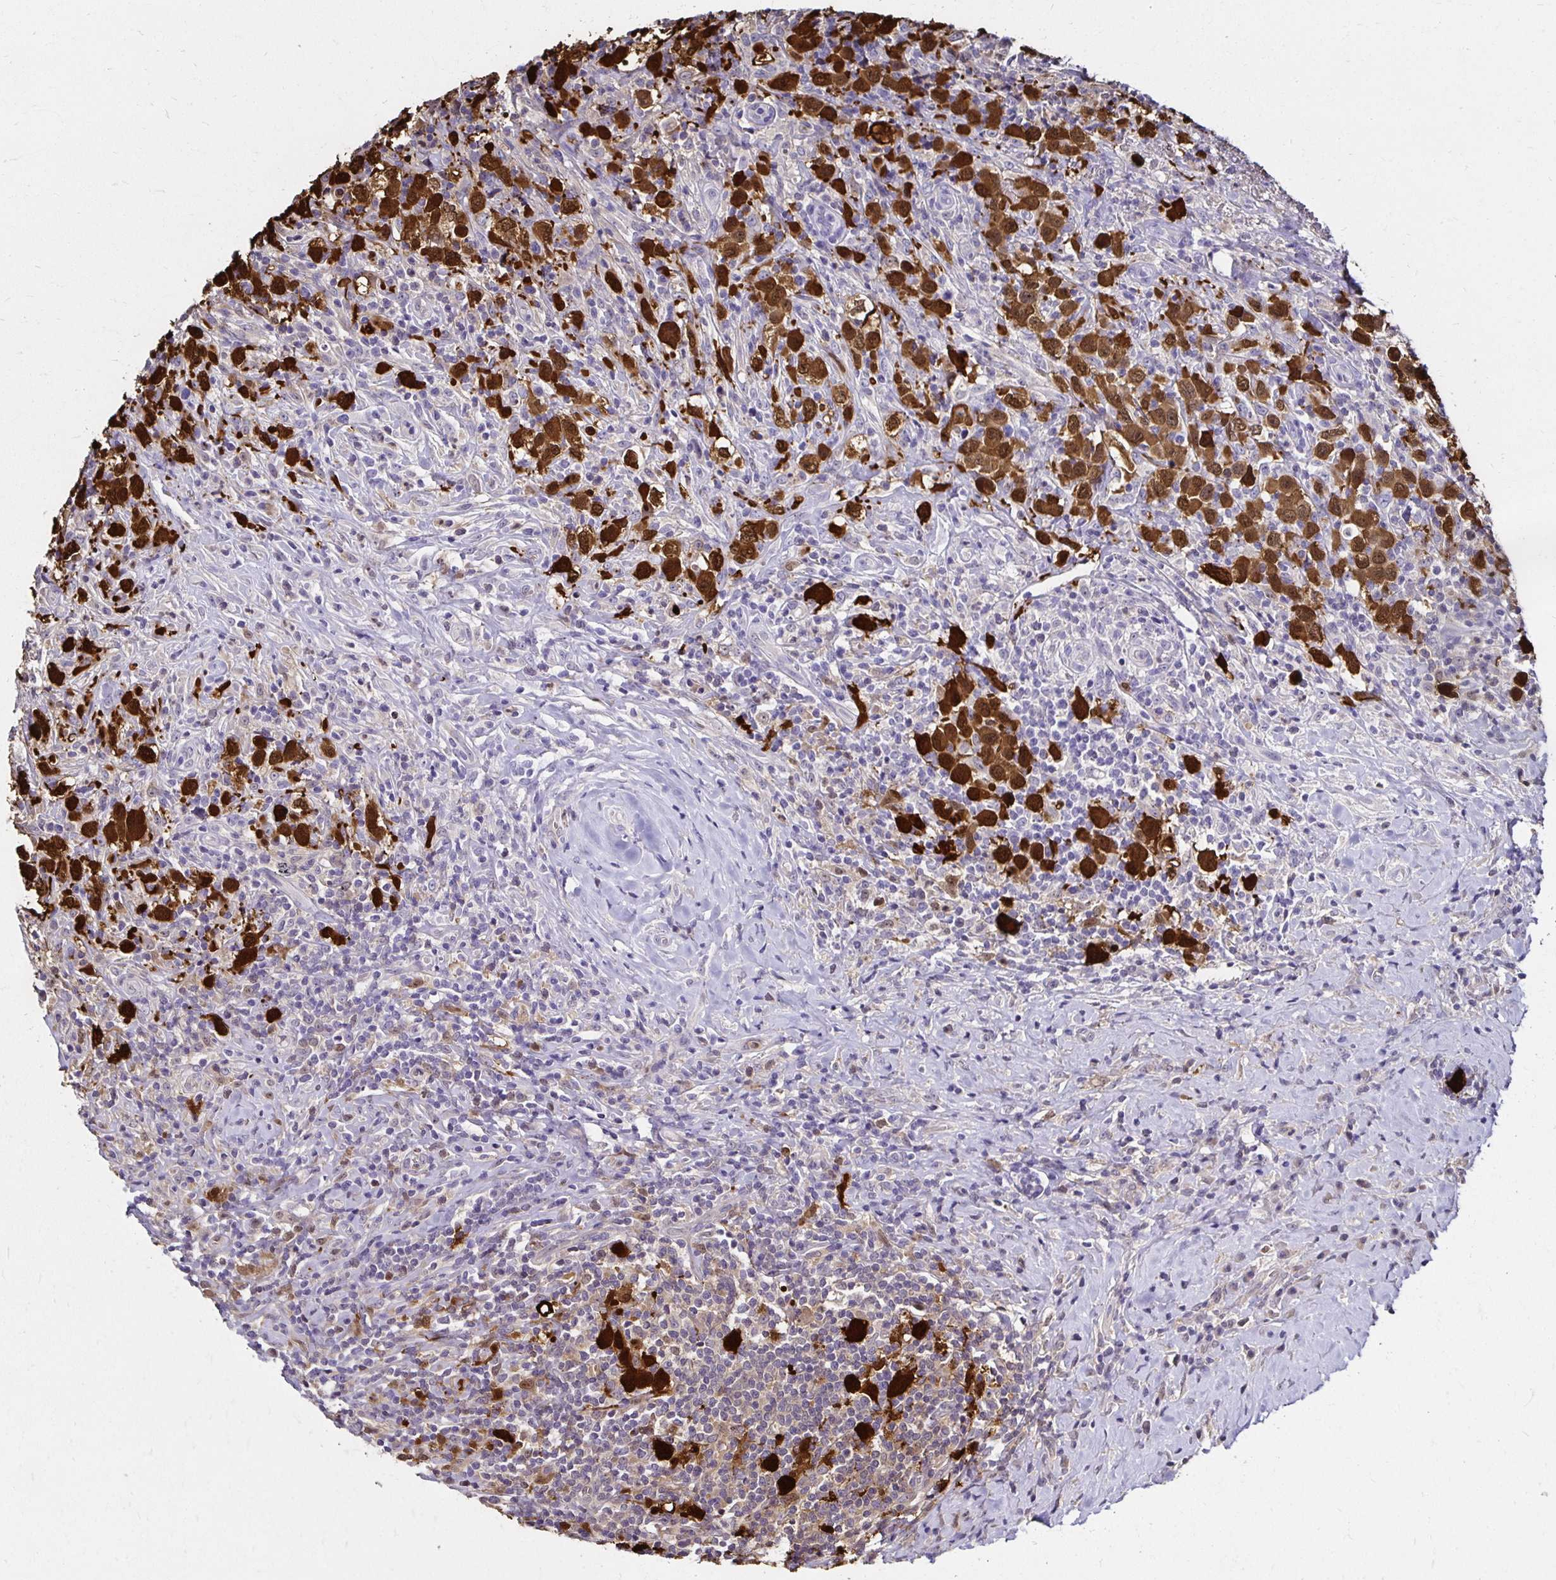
{"staining": {"intensity": "negative", "quantity": "none", "location": "none"}, "tissue": "lymphoma", "cell_type": "Tumor cells", "image_type": "cancer", "snomed": [{"axis": "morphology", "description": "Hodgkin's disease, NOS"}, {"axis": "topography", "description": "Lymph node"}], "caption": "This is an immunohistochemistry image of human Hodgkin's disease. There is no staining in tumor cells.", "gene": "TXN", "patient": {"sex": "female", "age": 18}}